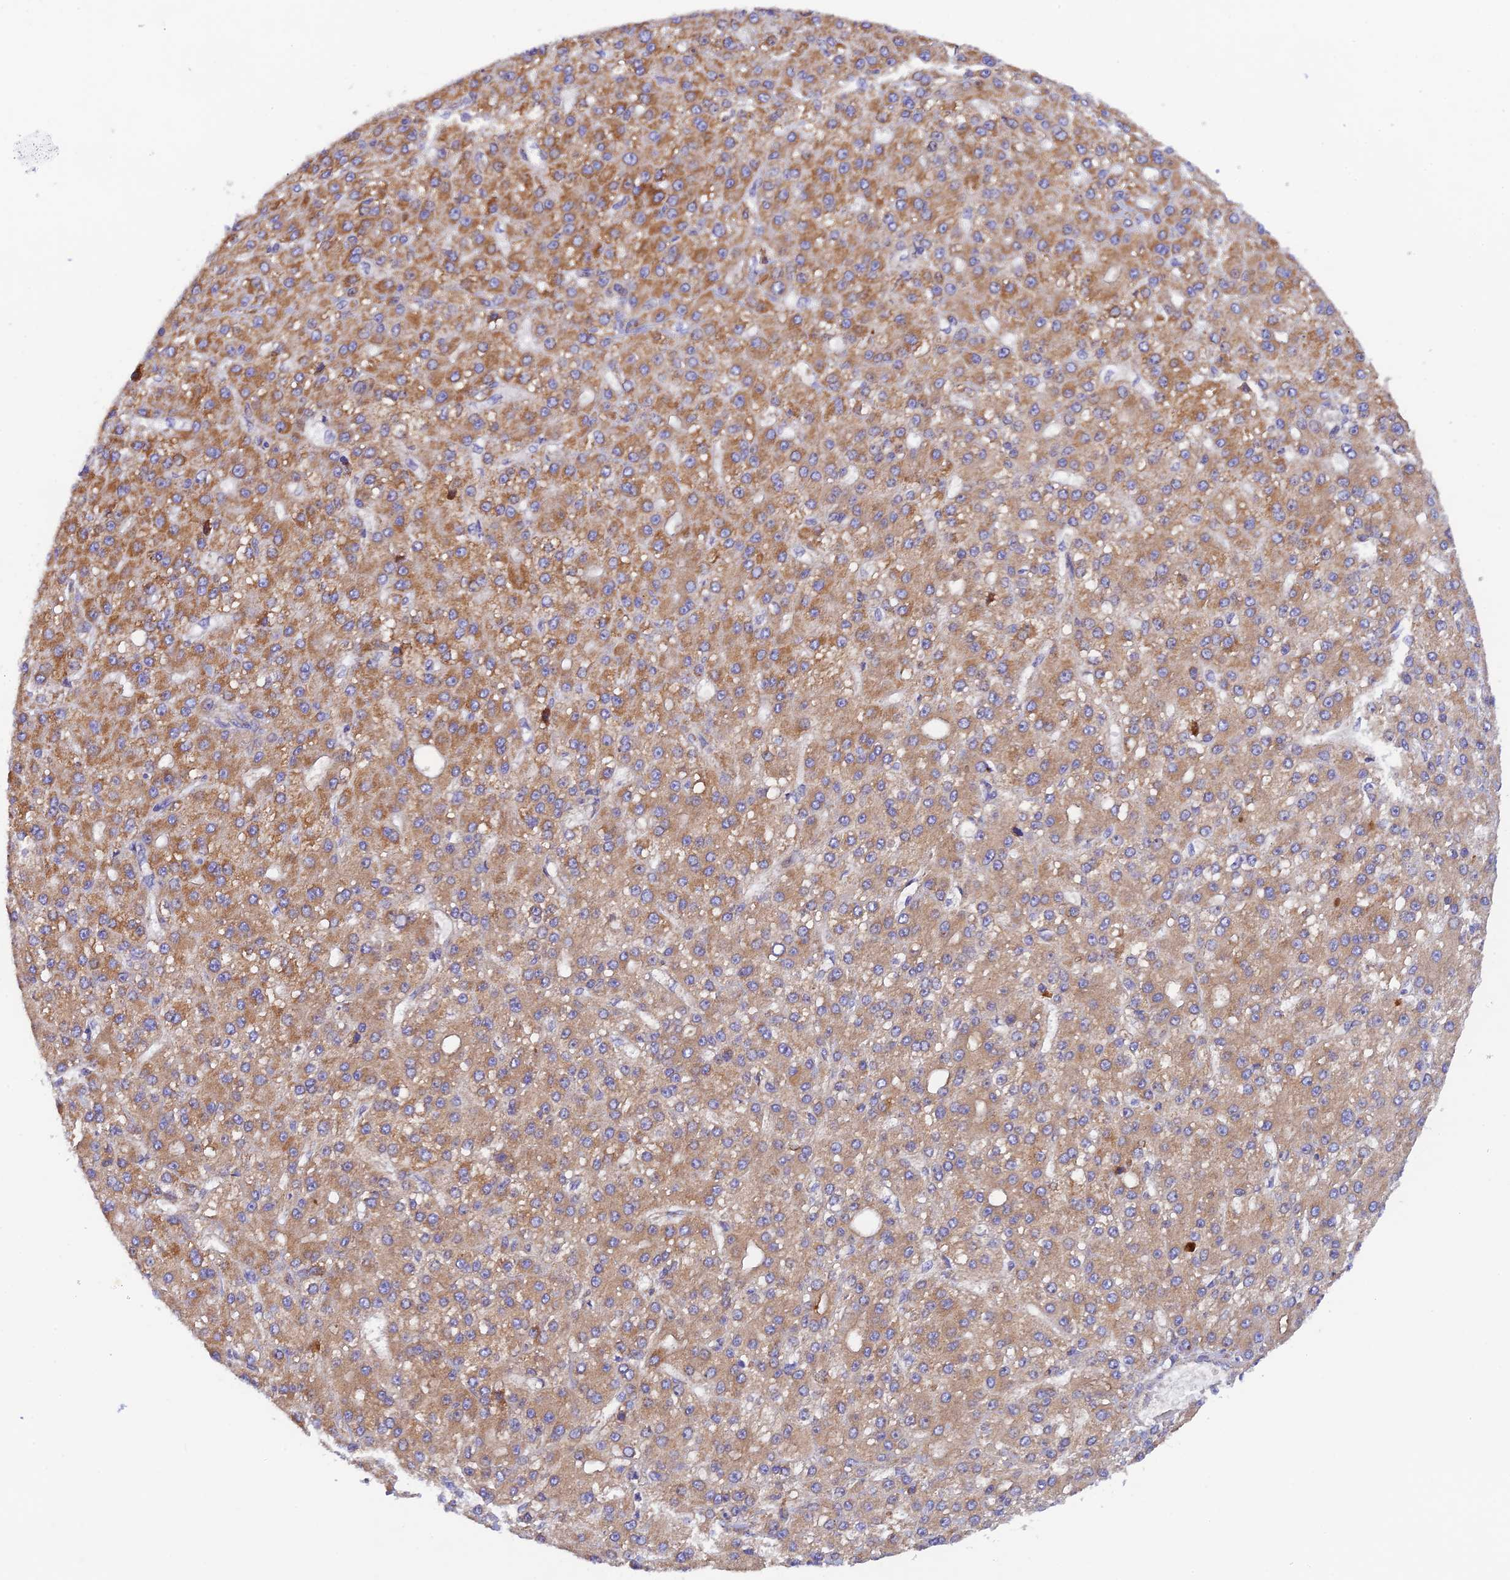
{"staining": {"intensity": "moderate", "quantity": ">75%", "location": "cytoplasmic/membranous"}, "tissue": "liver cancer", "cell_type": "Tumor cells", "image_type": "cancer", "snomed": [{"axis": "morphology", "description": "Carcinoma, Hepatocellular, NOS"}, {"axis": "topography", "description": "Liver"}], "caption": "Tumor cells display moderate cytoplasmic/membranous positivity in about >75% of cells in liver hepatocellular carcinoma.", "gene": "RANBP6", "patient": {"sex": "male", "age": 67}}